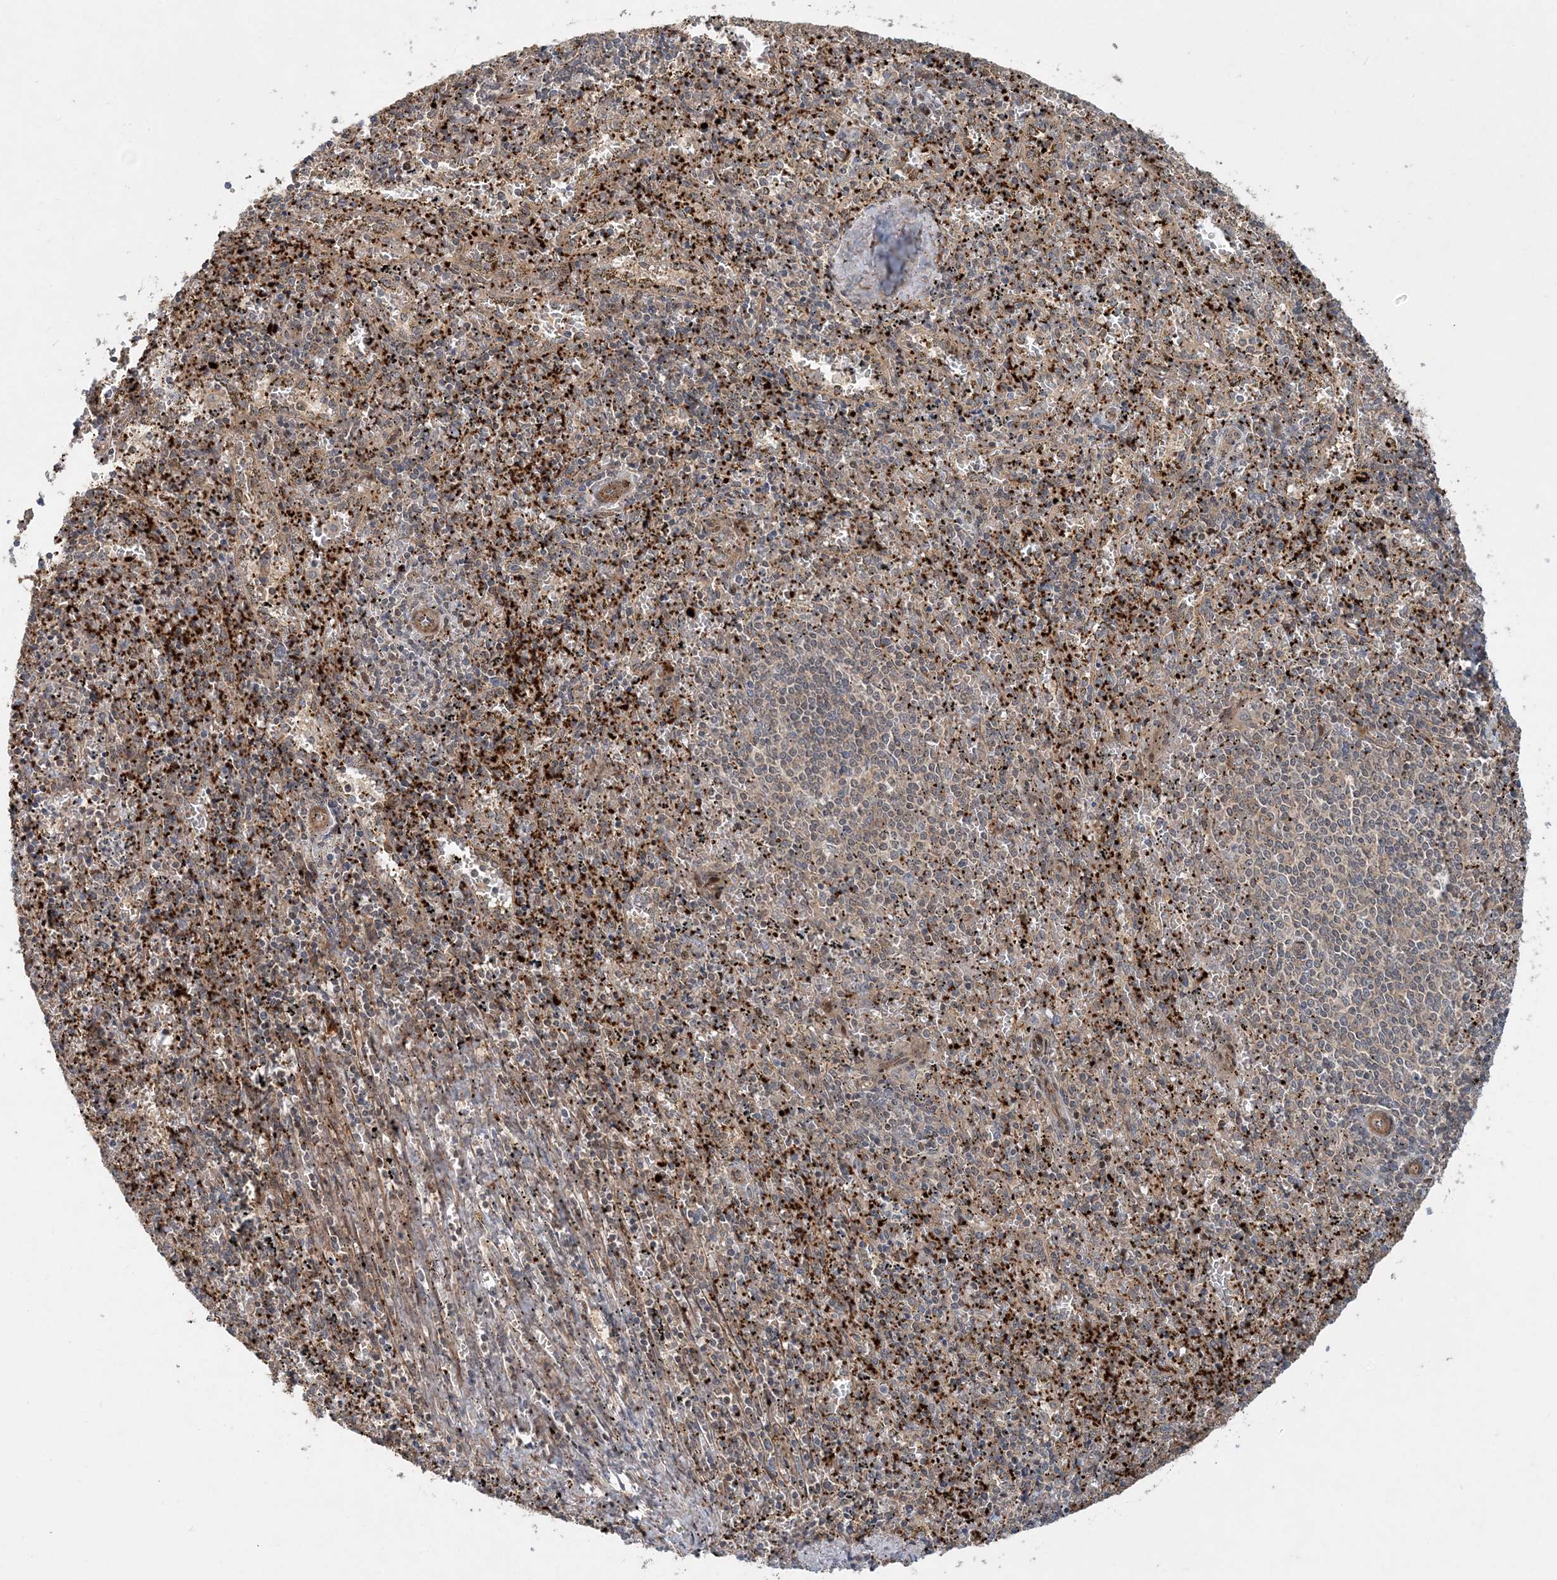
{"staining": {"intensity": "moderate", "quantity": "<25%", "location": "cytoplasmic/membranous"}, "tissue": "spleen", "cell_type": "Cells in red pulp", "image_type": "normal", "snomed": [{"axis": "morphology", "description": "Normal tissue, NOS"}, {"axis": "topography", "description": "Spleen"}], "caption": "Cells in red pulp exhibit low levels of moderate cytoplasmic/membranous positivity in about <25% of cells in benign spleen.", "gene": "GEMIN5", "patient": {"sex": "male", "age": 11}}